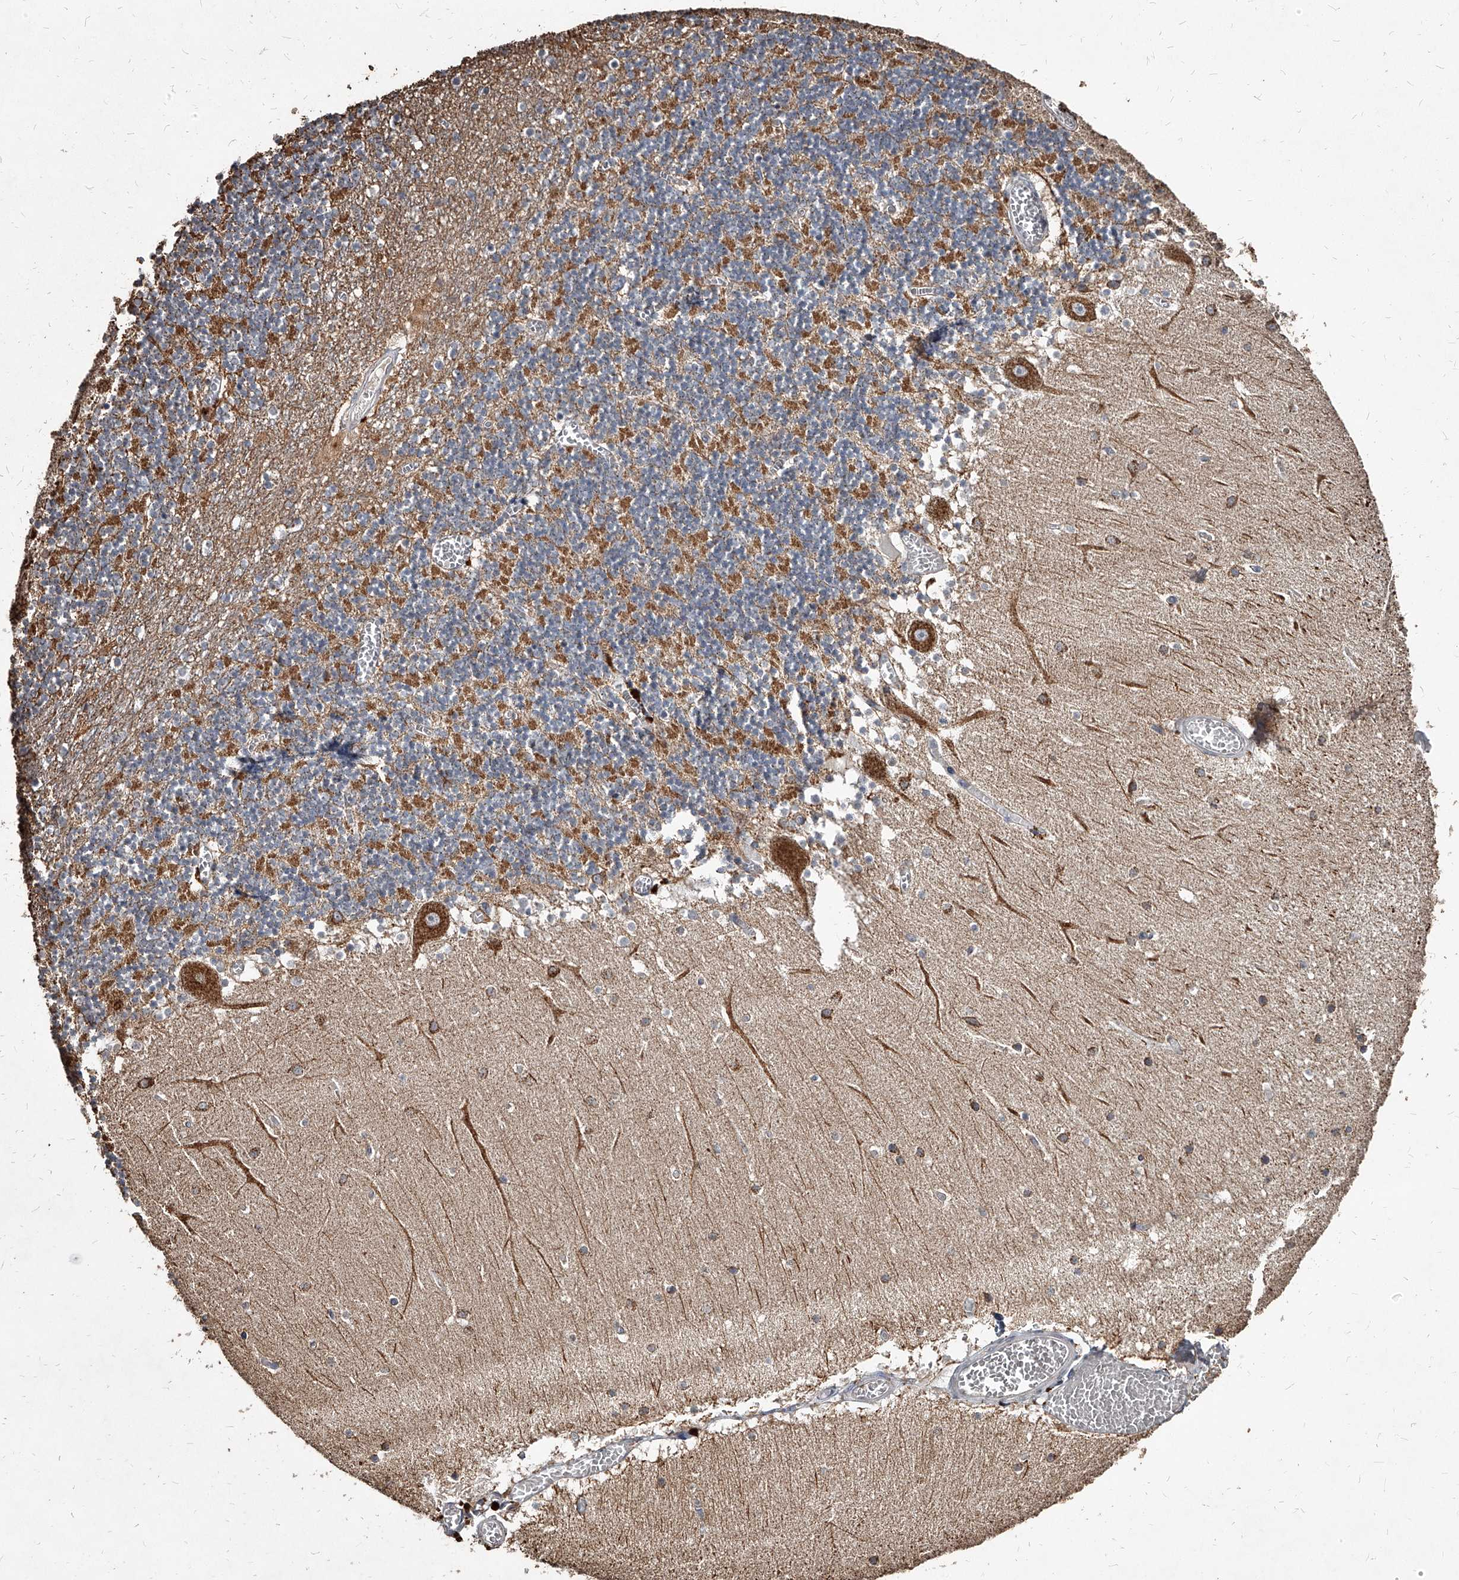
{"staining": {"intensity": "moderate", "quantity": "25%-75%", "location": "cytoplasmic/membranous"}, "tissue": "cerebellum", "cell_type": "Cells in granular layer", "image_type": "normal", "snomed": [{"axis": "morphology", "description": "Normal tissue, NOS"}, {"axis": "topography", "description": "Cerebellum"}], "caption": "Cerebellum stained with DAB (3,3'-diaminobenzidine) IHC reveals medium levels of moderate cytoplasmic/membranous staining in approximately 25%-75% of cells in granular layer.", "gene": "GPR183", "patient": {"sex": "female", "age": 28}}